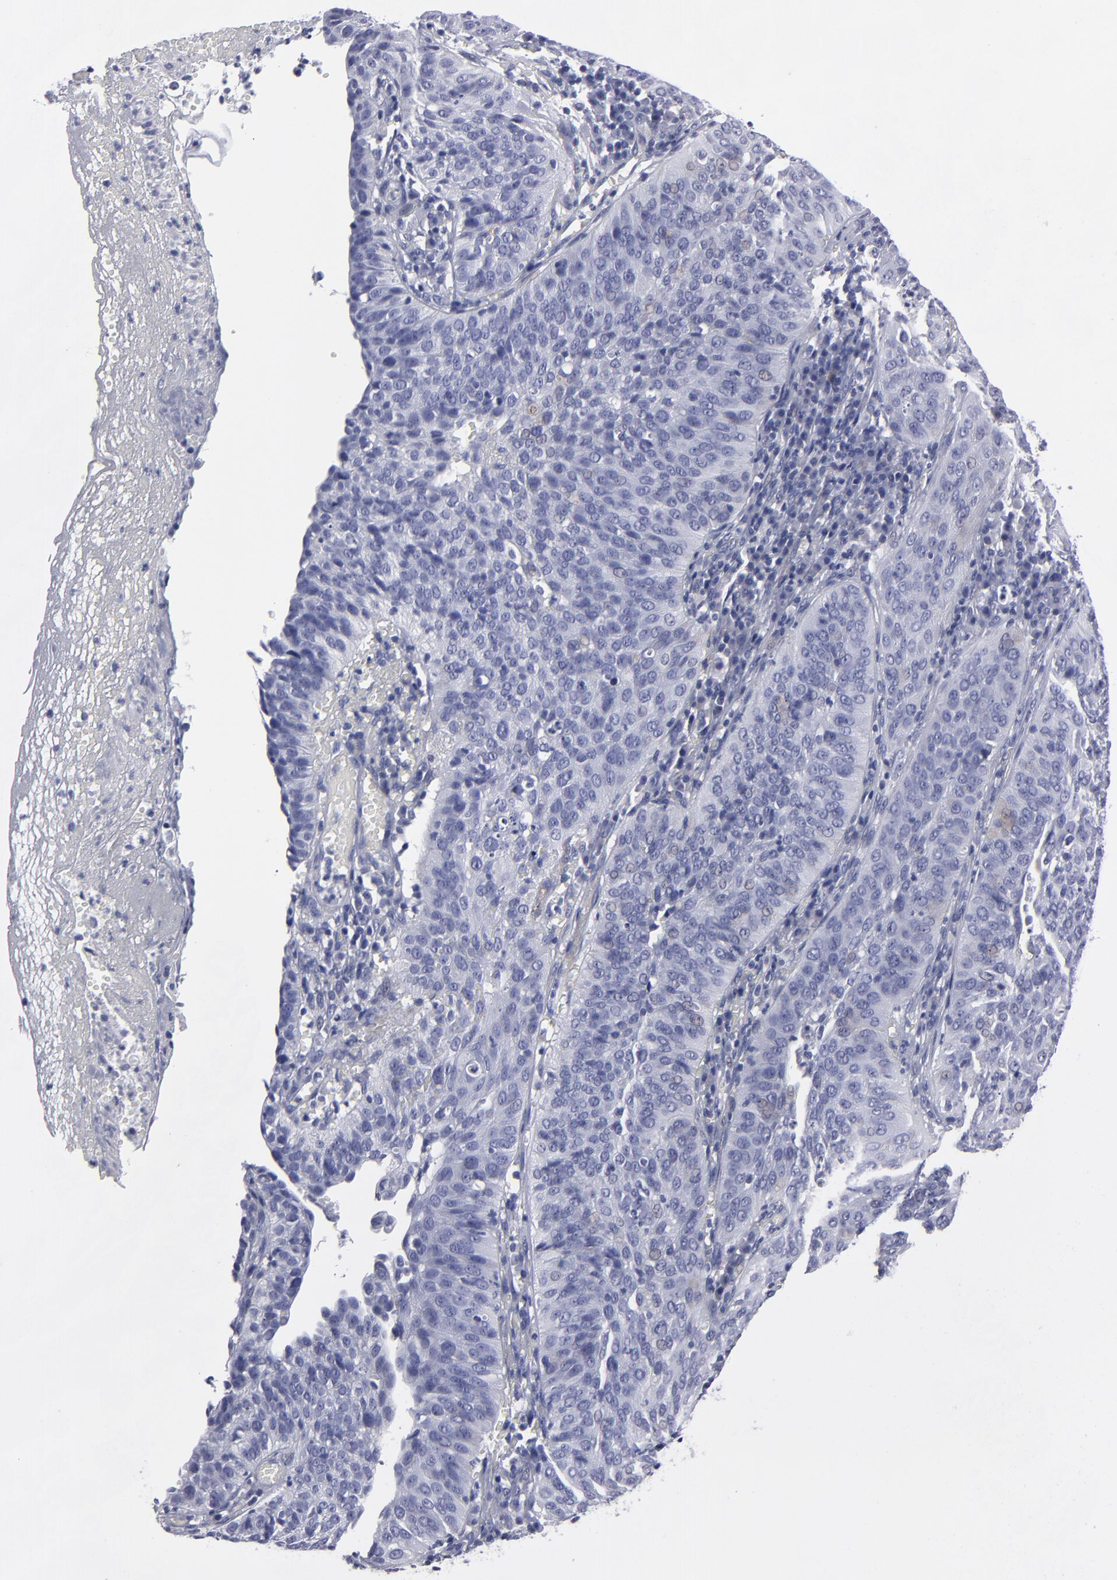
{"staining": {"intensity": "negative", "quantity": "none", "location": "none"}, "tissue": "cervical cancer", "cell_type": "Tumor cells", "image_type": "cancer", "snomed": [{"axis": "morphology", "description": "Squamous cell carcinoma, NOS"}, {"axis": "topography", "description": "Cervix"}], "caption": "The histopathology image exhibits no significant positivity in tumor cells of cervical squamous cell carcinoma.", "gene": "CADM3", "patient": {"sex": "female", "age": 39}}